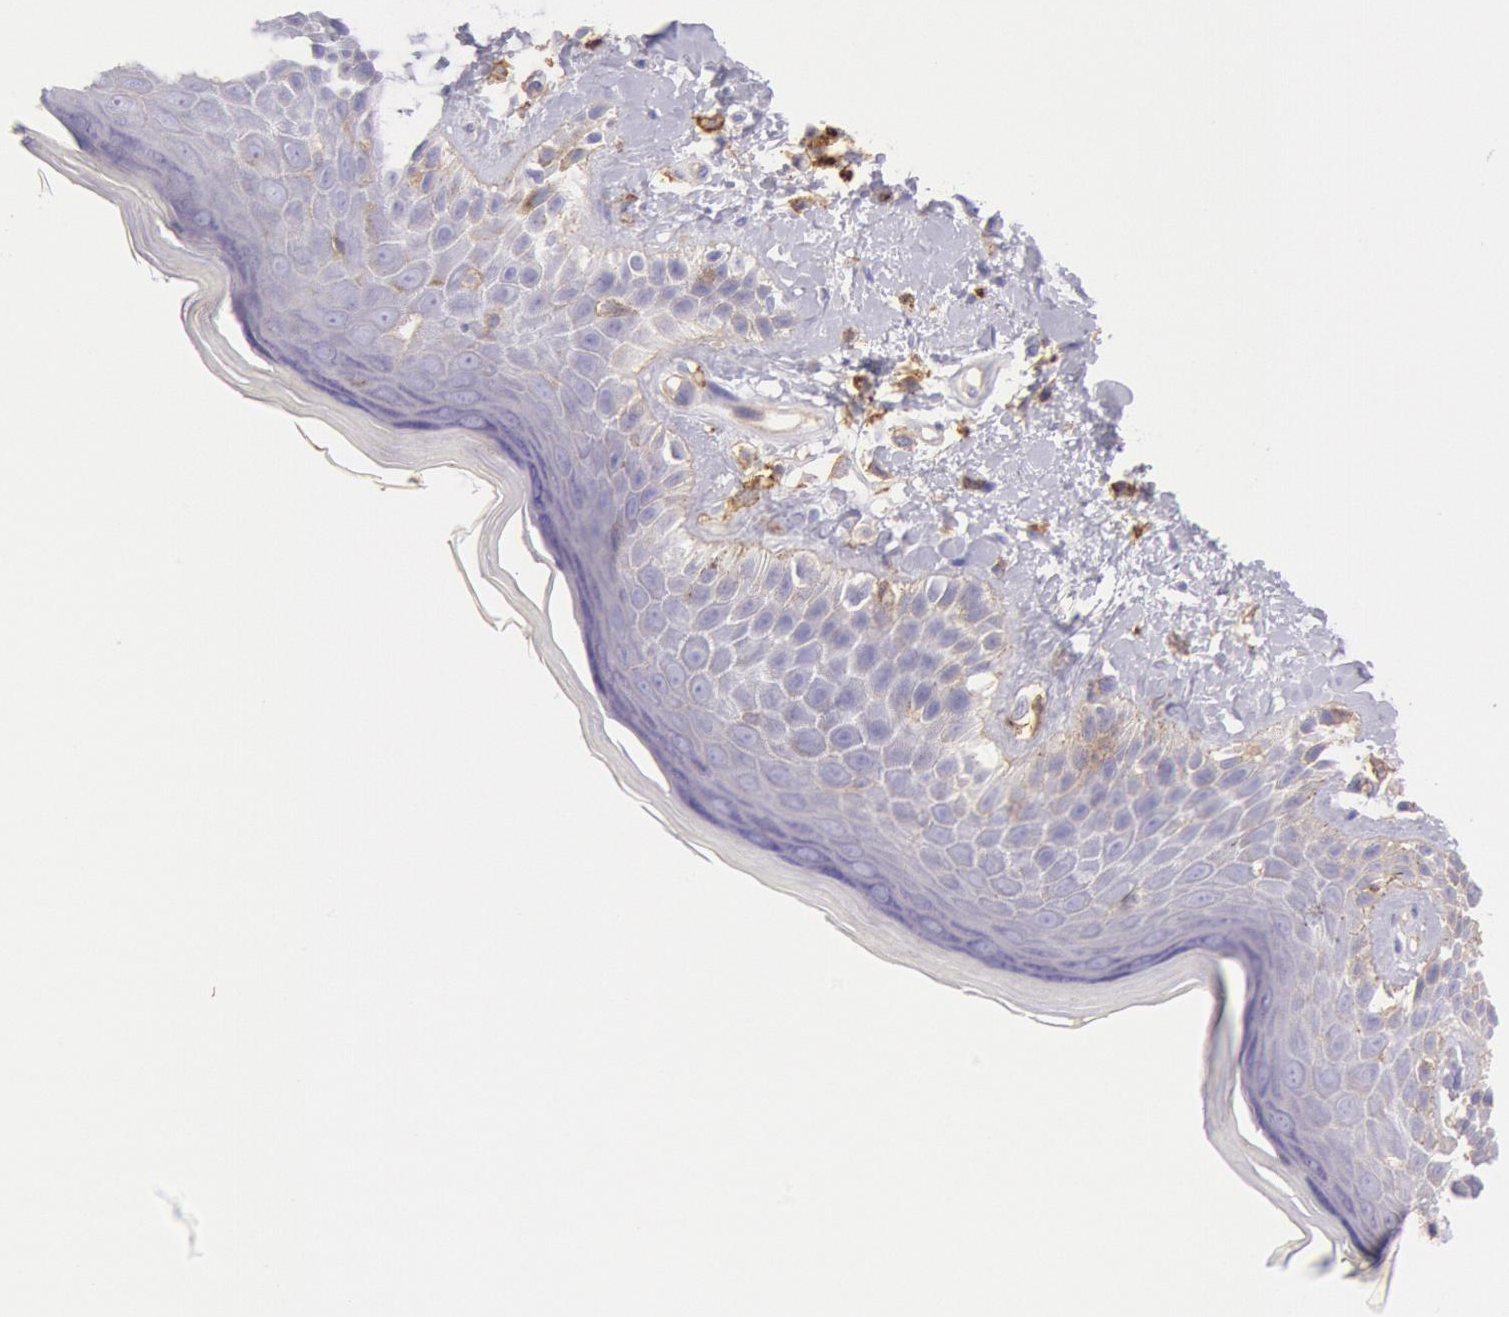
{"staining": {"intensity": "weak", "quantity": ">75%", "location": "cytoplasmic/membranous"}, "tissue": "skin", "cell_type": "Epidermal cells", "image_type": "normal", "snomed": [{"axis": "morphology", "description": "Normal tissue, NOS"}, {"axis": "topography", "description": "Anal"}], "caption": "This is an image of immunohistochemistry staining of normal skin, which shows weak expression in the cytoplasmic/membranous of epidermal cells.", "gene": "LYN", "patient": {"sex": "female", "age": 78}}